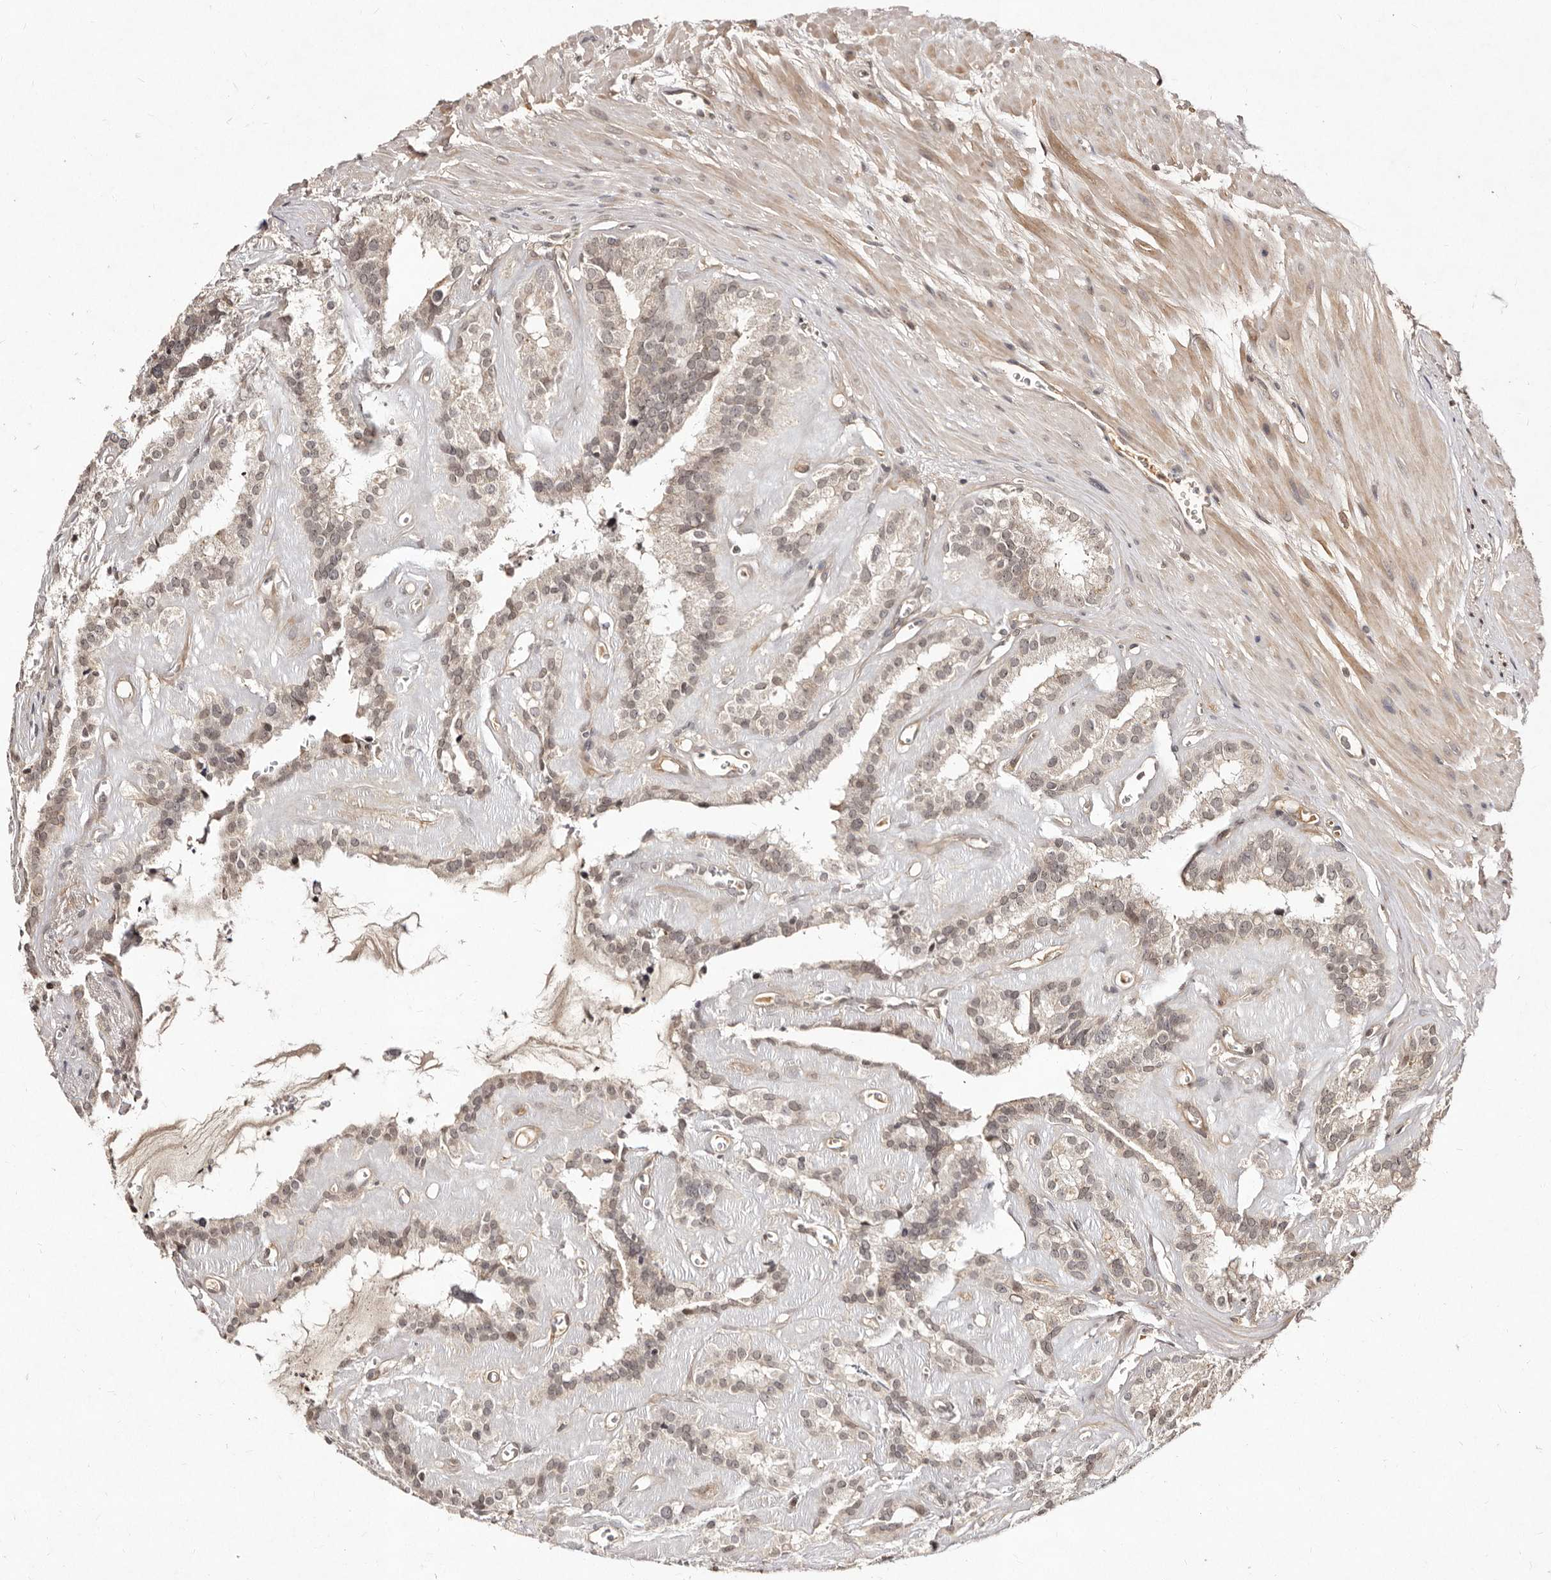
{"staining": {"intensity": "weak", "quantity": "<25%", "location": "cytoplasmic/membranous,nuclear"}, "tissue": "seminal vesicle", "cell_type": "Glandular cells", "image_type": "normal", "snomed": [{"axis": "morphology", "description": "Normal tissue, NOS"}, {"axis": "topography", "description": "Prostate"}, {"axis": "topography", "description": "Seminal veicle"}], "caption": "DAB (3,3'-diaminobenzidine) immunohistochemical staining of unremarkable human seminal vesicle displays no significant expression in glandular cells. (DAB IHC, high magnification).", "gene": "LCORL", "patient": {"sex": "male", "age": 59}}